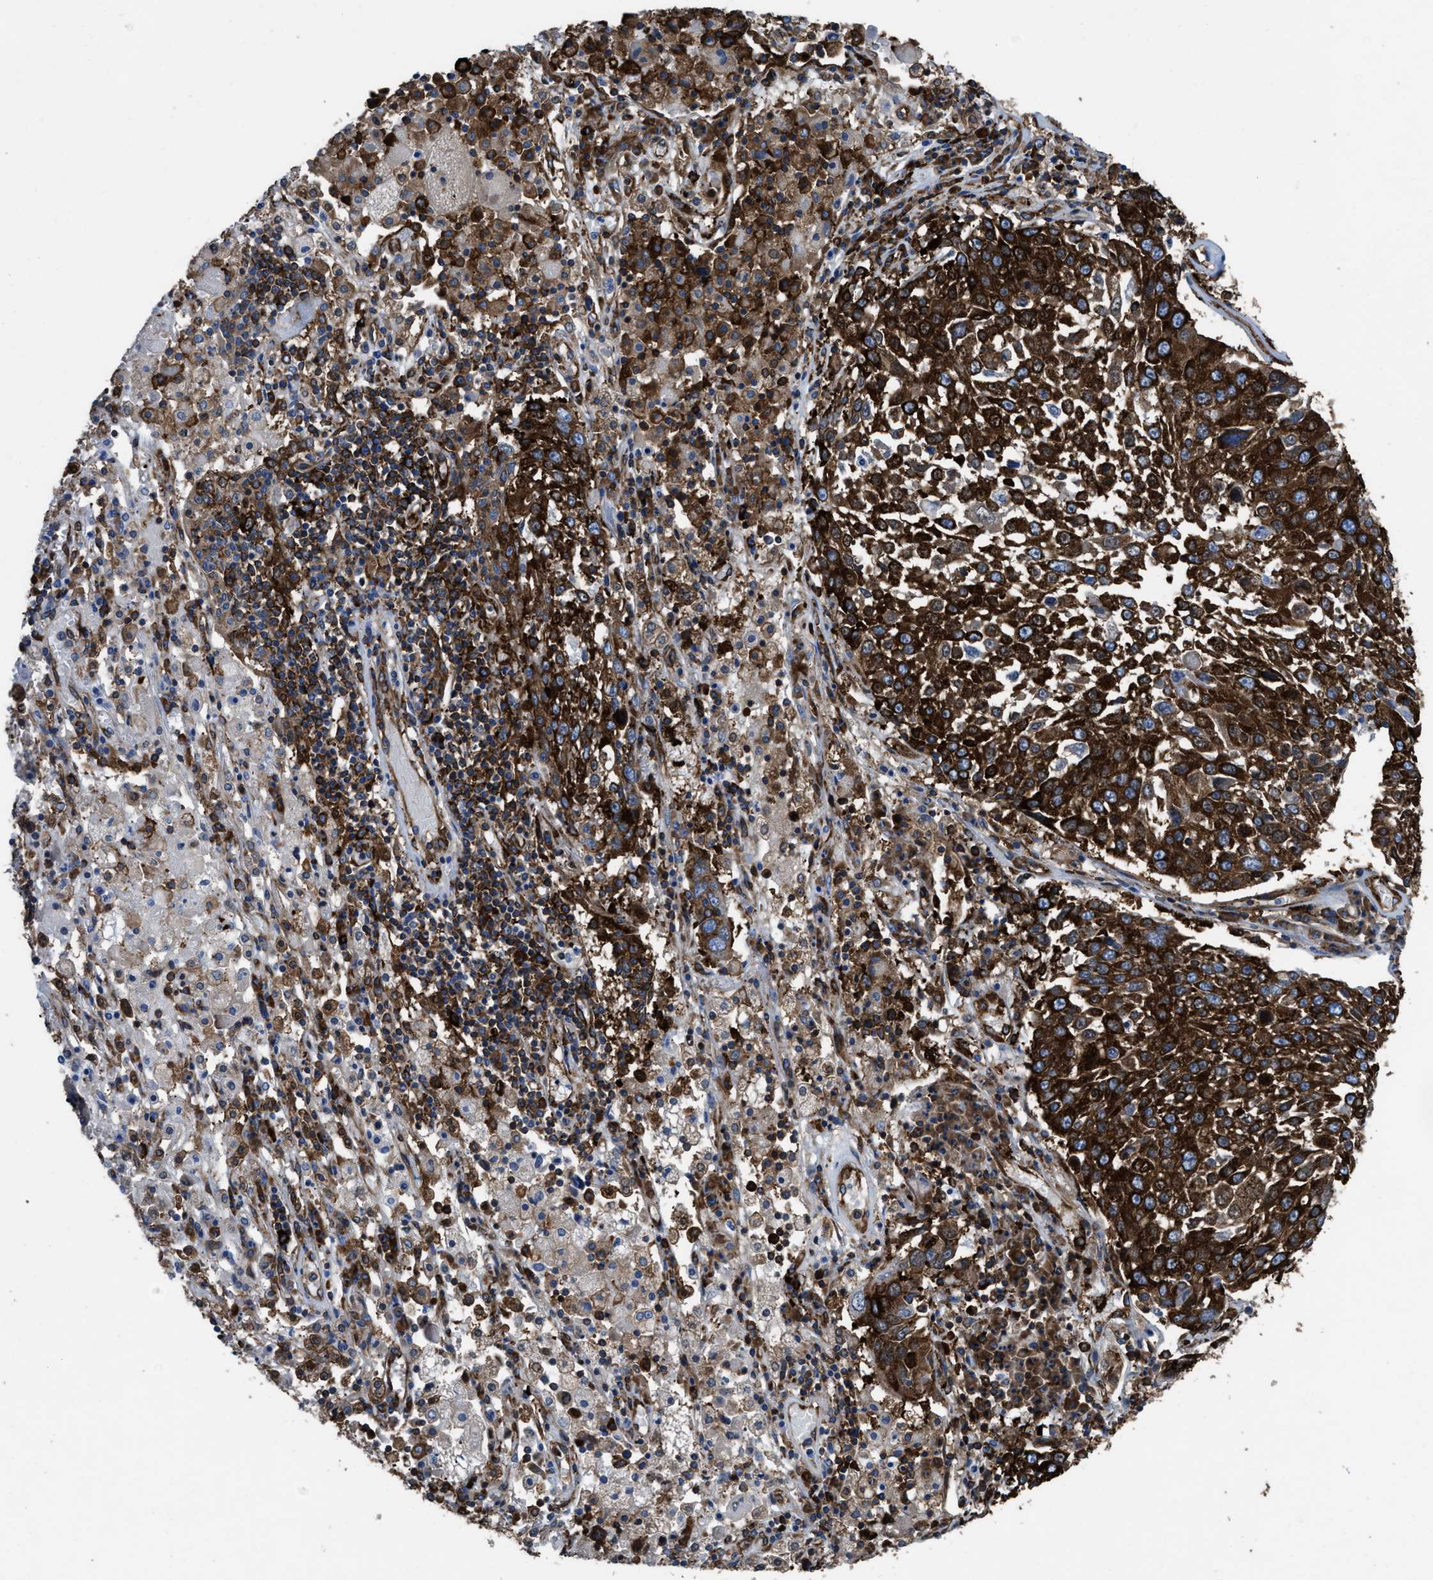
{"staining": {"intensity": "strong", "quantity": ">75%", "location": "cytoplasmic/membranous"}, "tissue": "lung cancer", "cell_type": "Tumor cells", "image_type": "cancer", "snomed": [{"axis": "morphology", "description": "Squamous cell carcinoma, NOS"}, {"axis": "topography", "description": "Lung"}], "caption": "Strong cytoplasmic/membranous staining for a protein is appreciated in about >75% of tumor cells of squamous cell carcinoma (lung) using immunohistochemistry (IHC).", "gene": "CAPRIN1", "patient": {"sex": "male", "age": 65}}